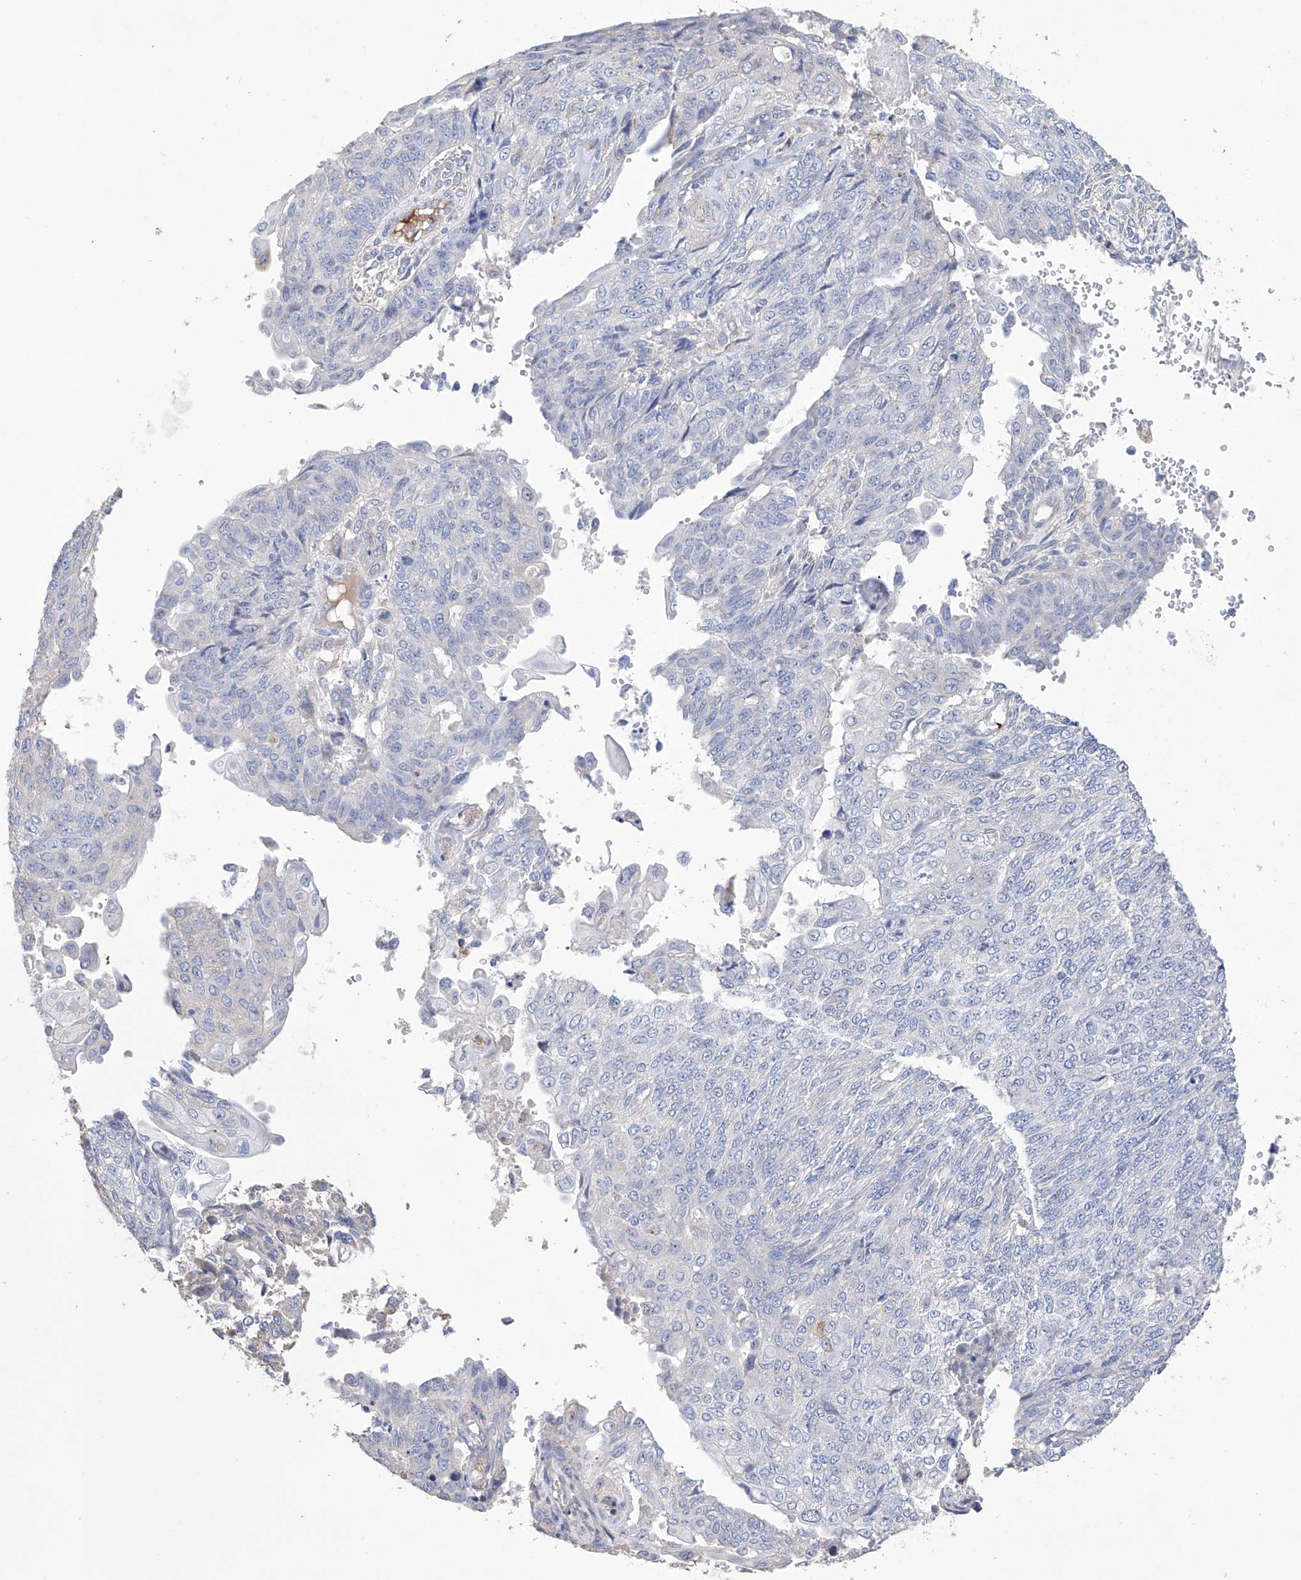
{"staining": {"intensity": "negative", "quantity": "none", "location": "none"}, "tissue": "endometrial cancer", "cell_type": "Tumor cells", "image_type": "cancer", "snomed": [{"axis": "morphology", "description": "Adenocarcinoma, NOS"}, {"axis": "topography", "description": "Endometrium"}], "caption": "Photomicrograph shows no significant protein expression in tumor cells of endometrial adenocarcinoma.", "gene": "AFG1L", "patient": {"sex": "female", "age": 32}}